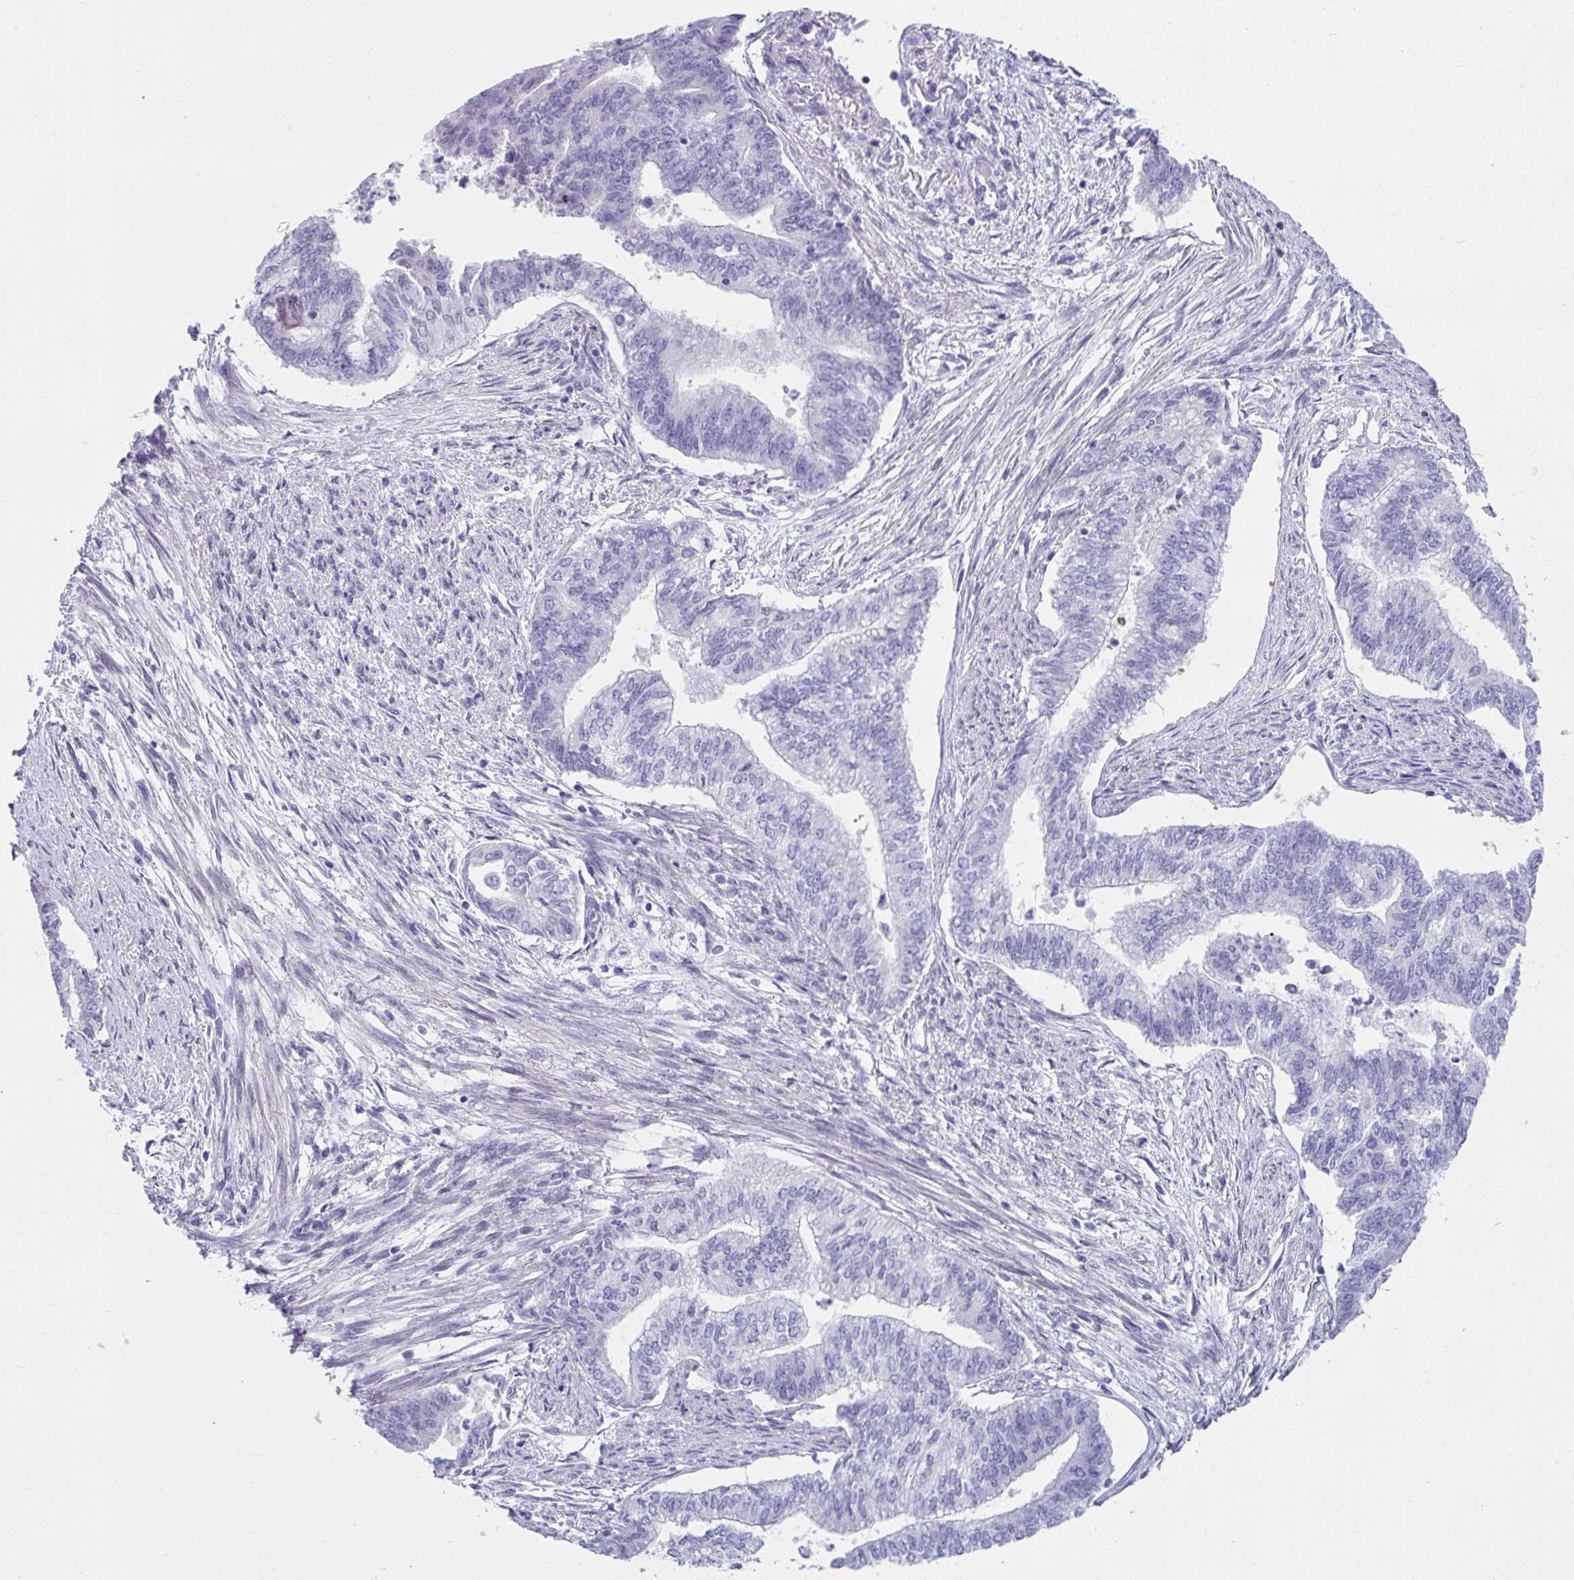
{"staining": {"intensity": "negative", "quantity": "none", "location": "none"}, "tissue": "endometrial cancer", "cell_type": "Tumor cells", "image_type": "cancer", "snomed": [{"axis": "morphology", "description": "Adenocarcinoma, NOS"}, {"axis": "topography", "description": "Endometrium"}], "caption": "Immunohistochemistry (IHC) image of neoplastic tissue: human endometrial cancer (adenocarcinoma) stained with DAB shows no significant protein staining in tumor cells. Brightfield microscopy of IHC stained with DAB (3,3'-diaminobenzidine) (brown) and hematoxylin (blue), captured at high magnification.", "gene": "ISL1", "patient": {"sex": "female", "age": 65}}